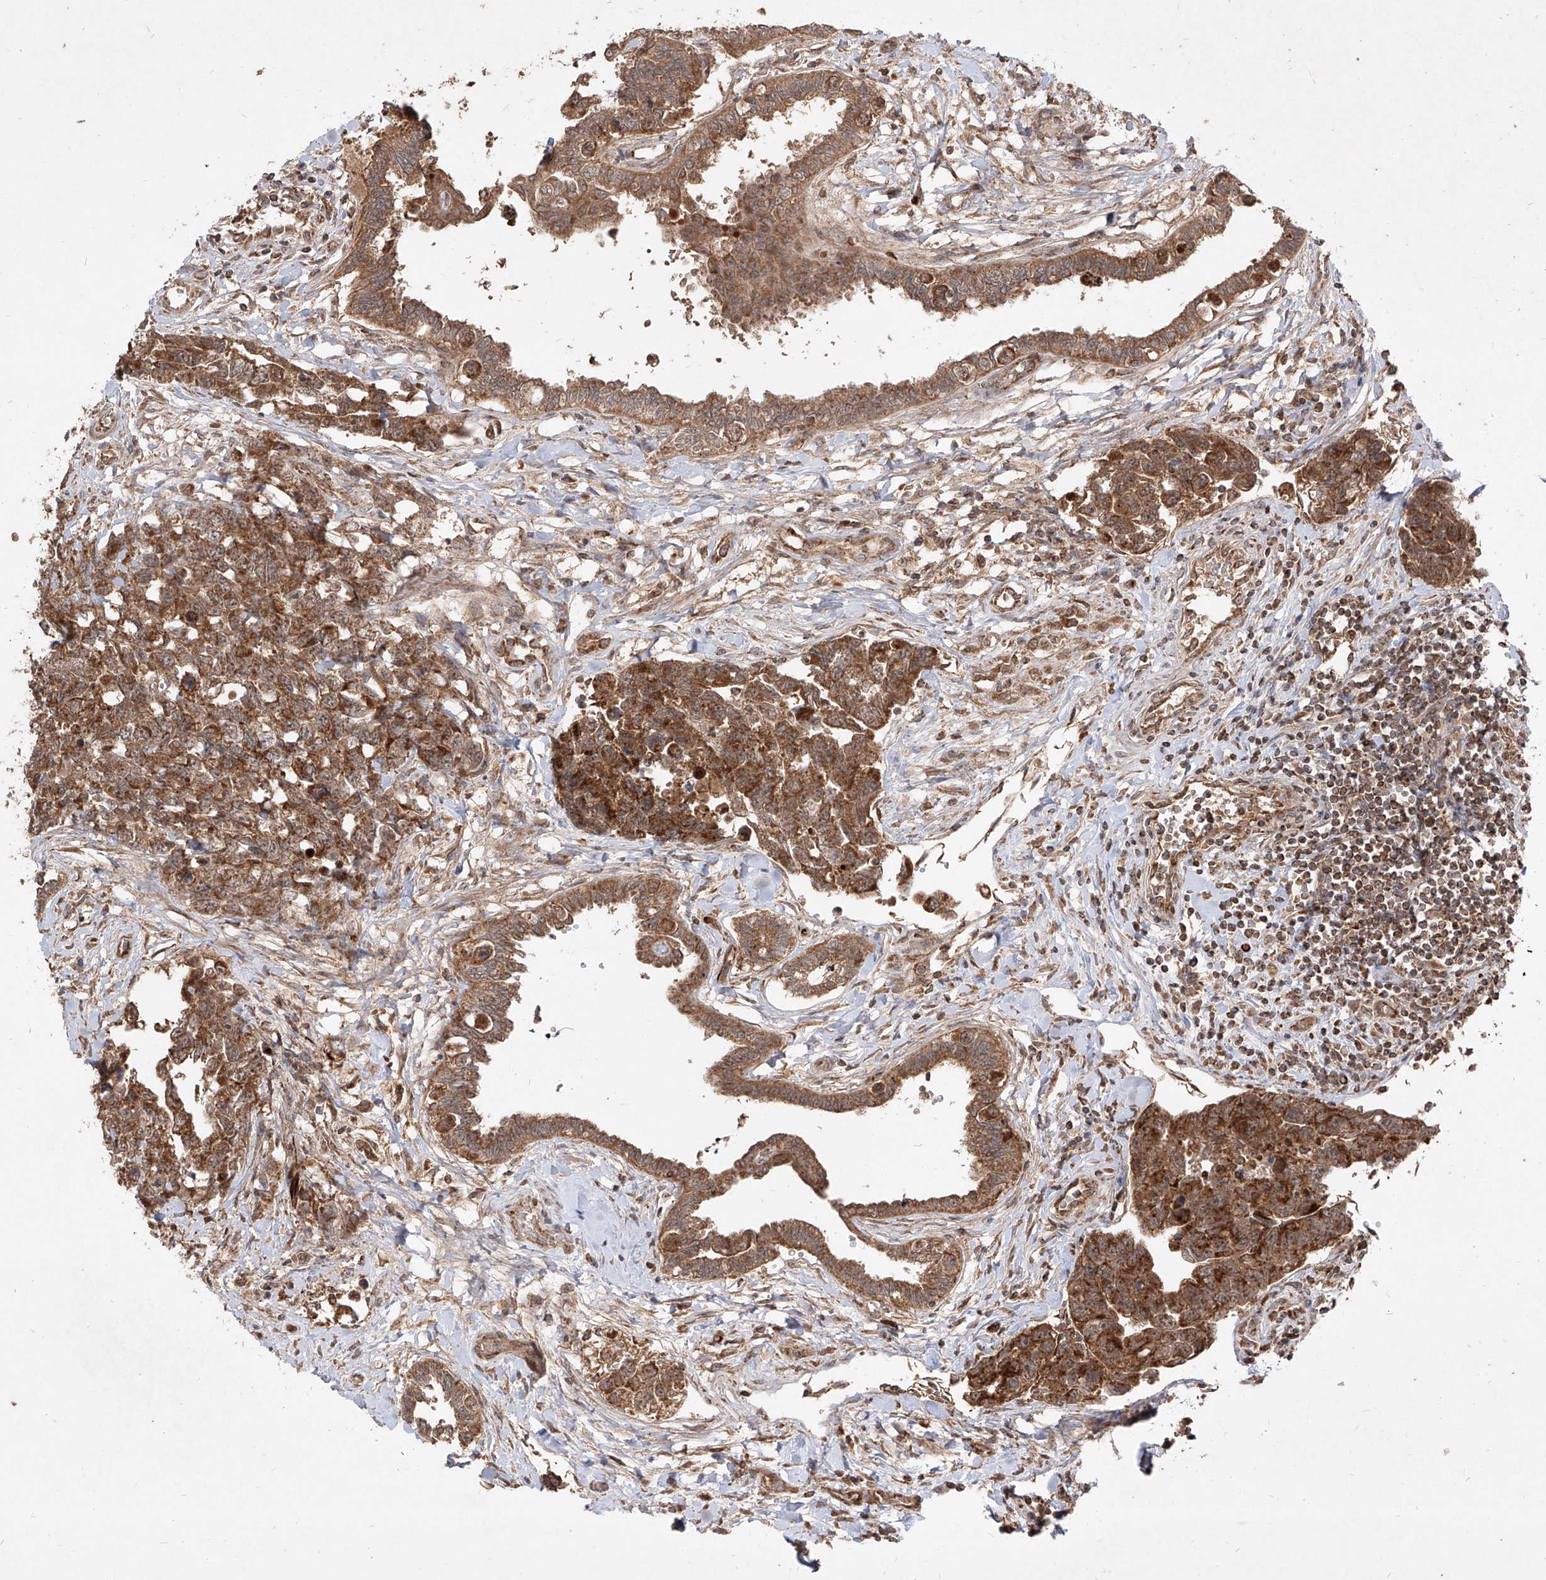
{"staining": {"intensity": "strong", "quantity": ">75%", "location": "cytoplasmic/membranous"}, "tissue": "testis cancer", "cell_type": "Tumor cells", "image_type": "cancer", "snomed": [{"axis": "morphology", "description": "Carcinoma, Embryonal, NOS"}, {"axis": "topography", "description": "Testis"}], "caption": "This image shows testis embryonal carcinoma stained with IHC to label a protein in brown. The cytoplasmic/membranous of tumor cells show strong positivity for the protein. Nuclei are counter-stained blue.", "gene": "AIM2", "patient": {"sex": "male", "age": 31}}